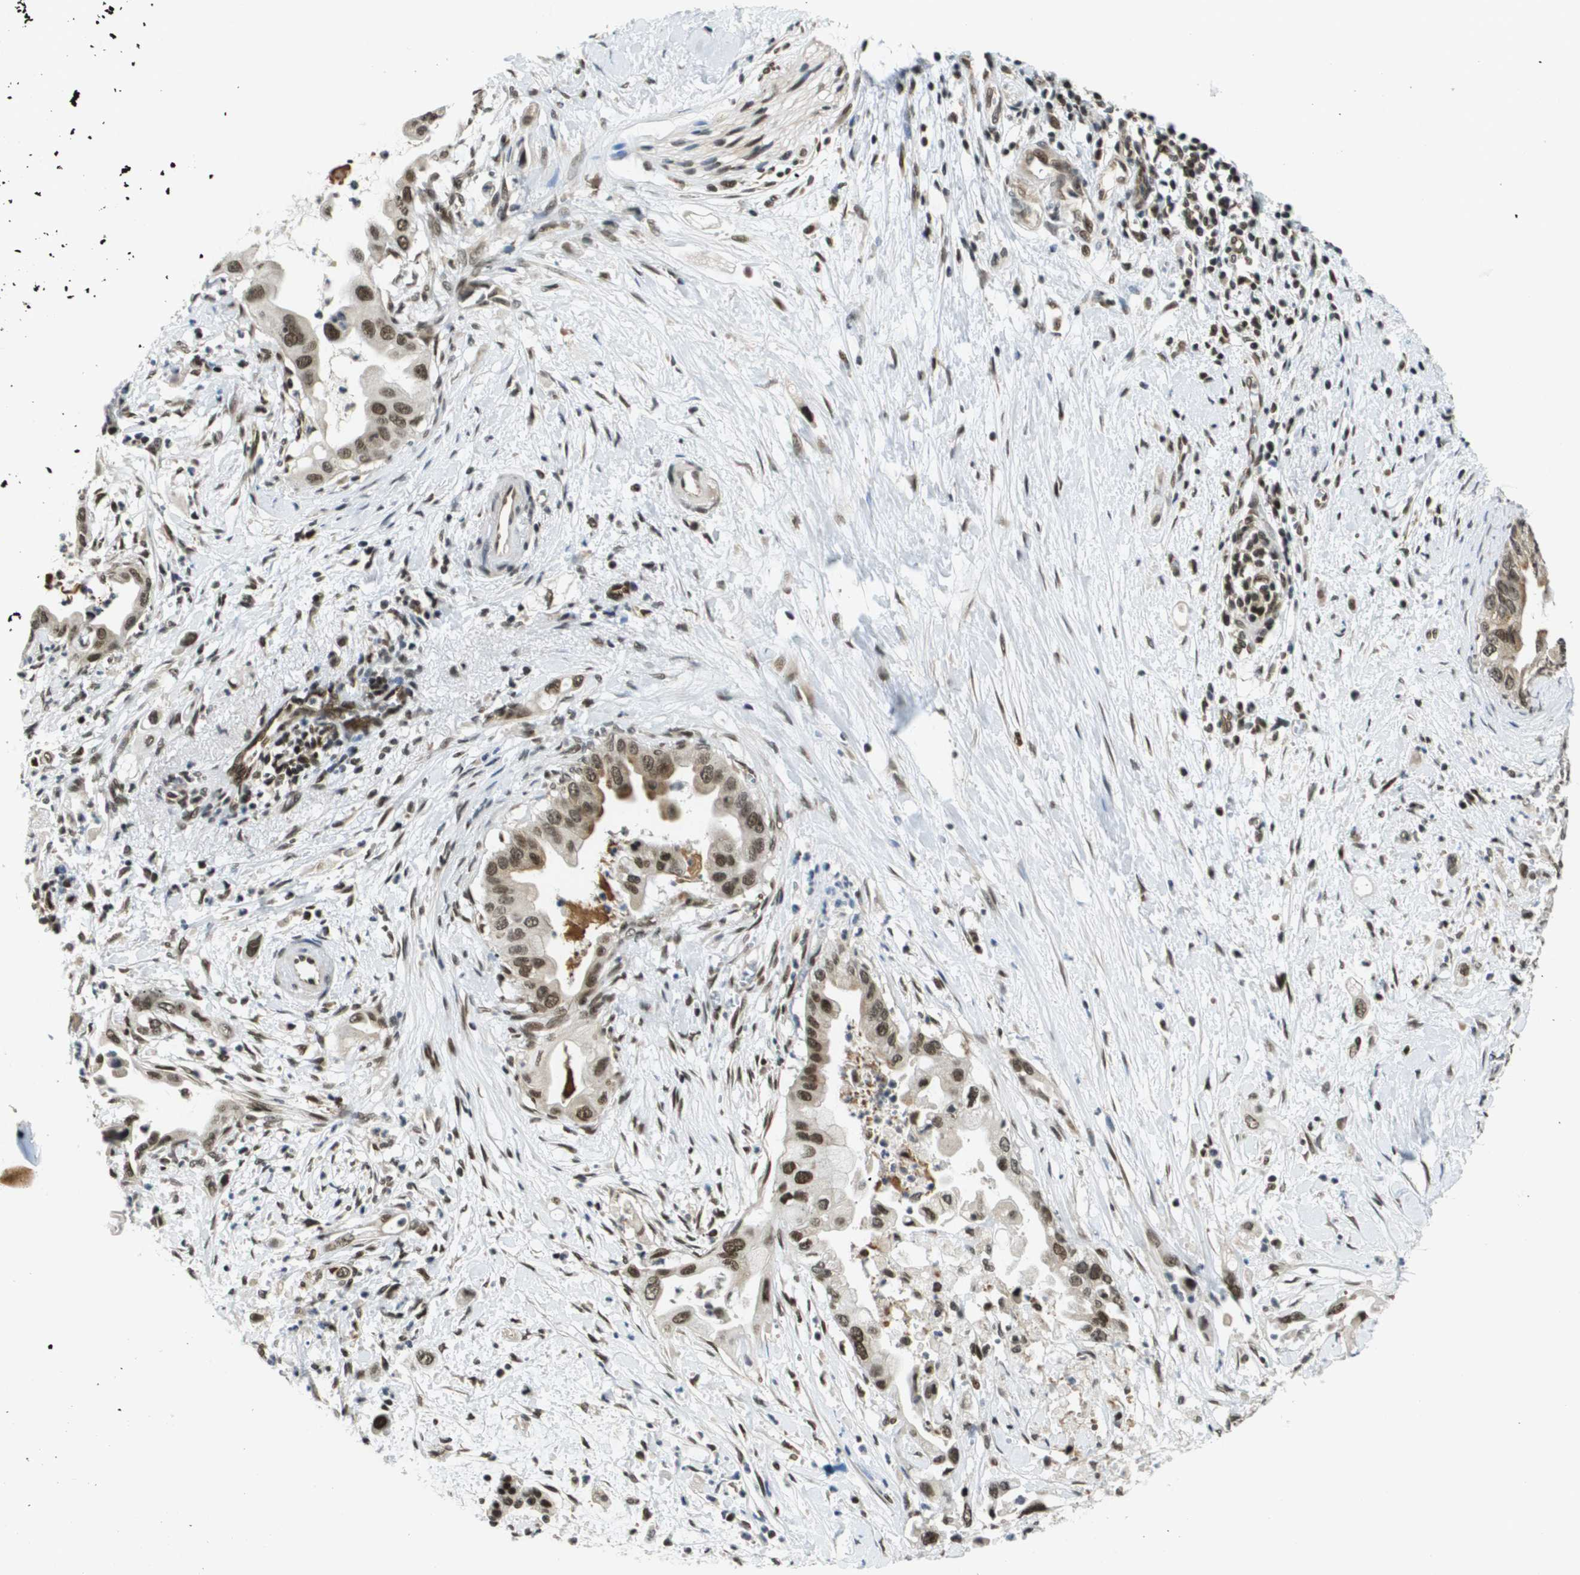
{"staining": {"intensity": "moderate", "quantity": ">75%", "location": "nuclear"}, "tissue": "pancreatic cancer", "cell_type": "Tumor cells", "image_type": "cancer", "snomed": [{"axis": "morphology", "description": "Adenocarcinoma, NOS"}, {"axis": "topography", "description": "Pancreas"}], "caption": "IHC of adenocarcinoma (pancreatic) shows medium levels of moderate nuclear positivity in about >75% of tumor cells.", "gene": "RECQL4", "patient": {"sex": "male", "age": 55}}